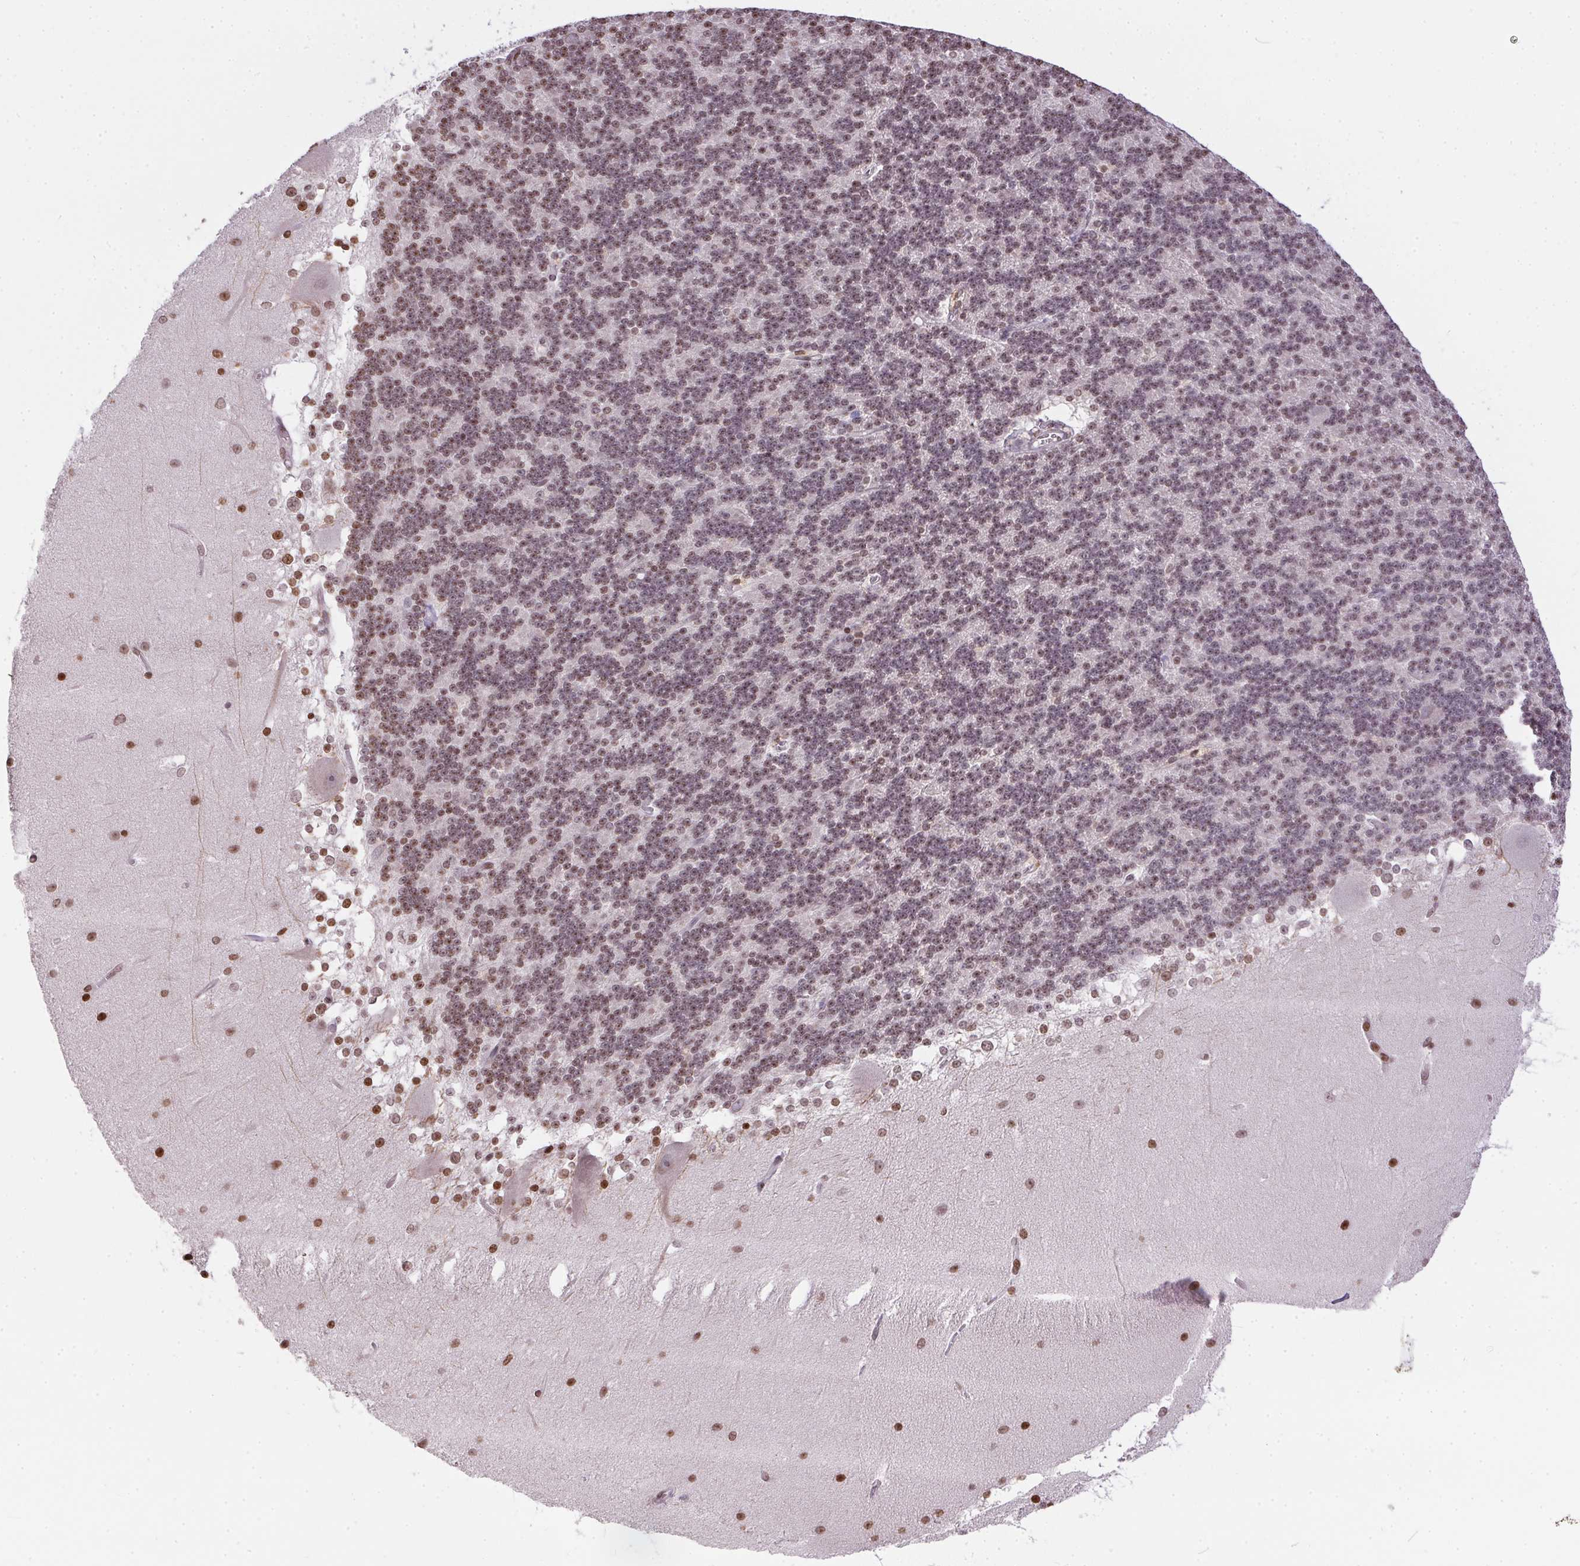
{"staining": {"intensity": "moderate", "quantity": "25%-75%", "location": "nuclear"}, "tissue": "cerebellum", "cell_type": "Cells in granular layer", "image_type": "normal", "snomed": [{"axis": "morphology", "description": "Normal tissue, NOS"}, {"axis": "topography", "description": "Cerebellum"}], "caption": "This histopathology image reveals immunohistochemistry staining of benign cerebellum, with medium moderate nuclear staining in about 25%-75% of cells in granular layer.", "gene": "RNF181", "patient": {"sex": "female", "age": 19}}